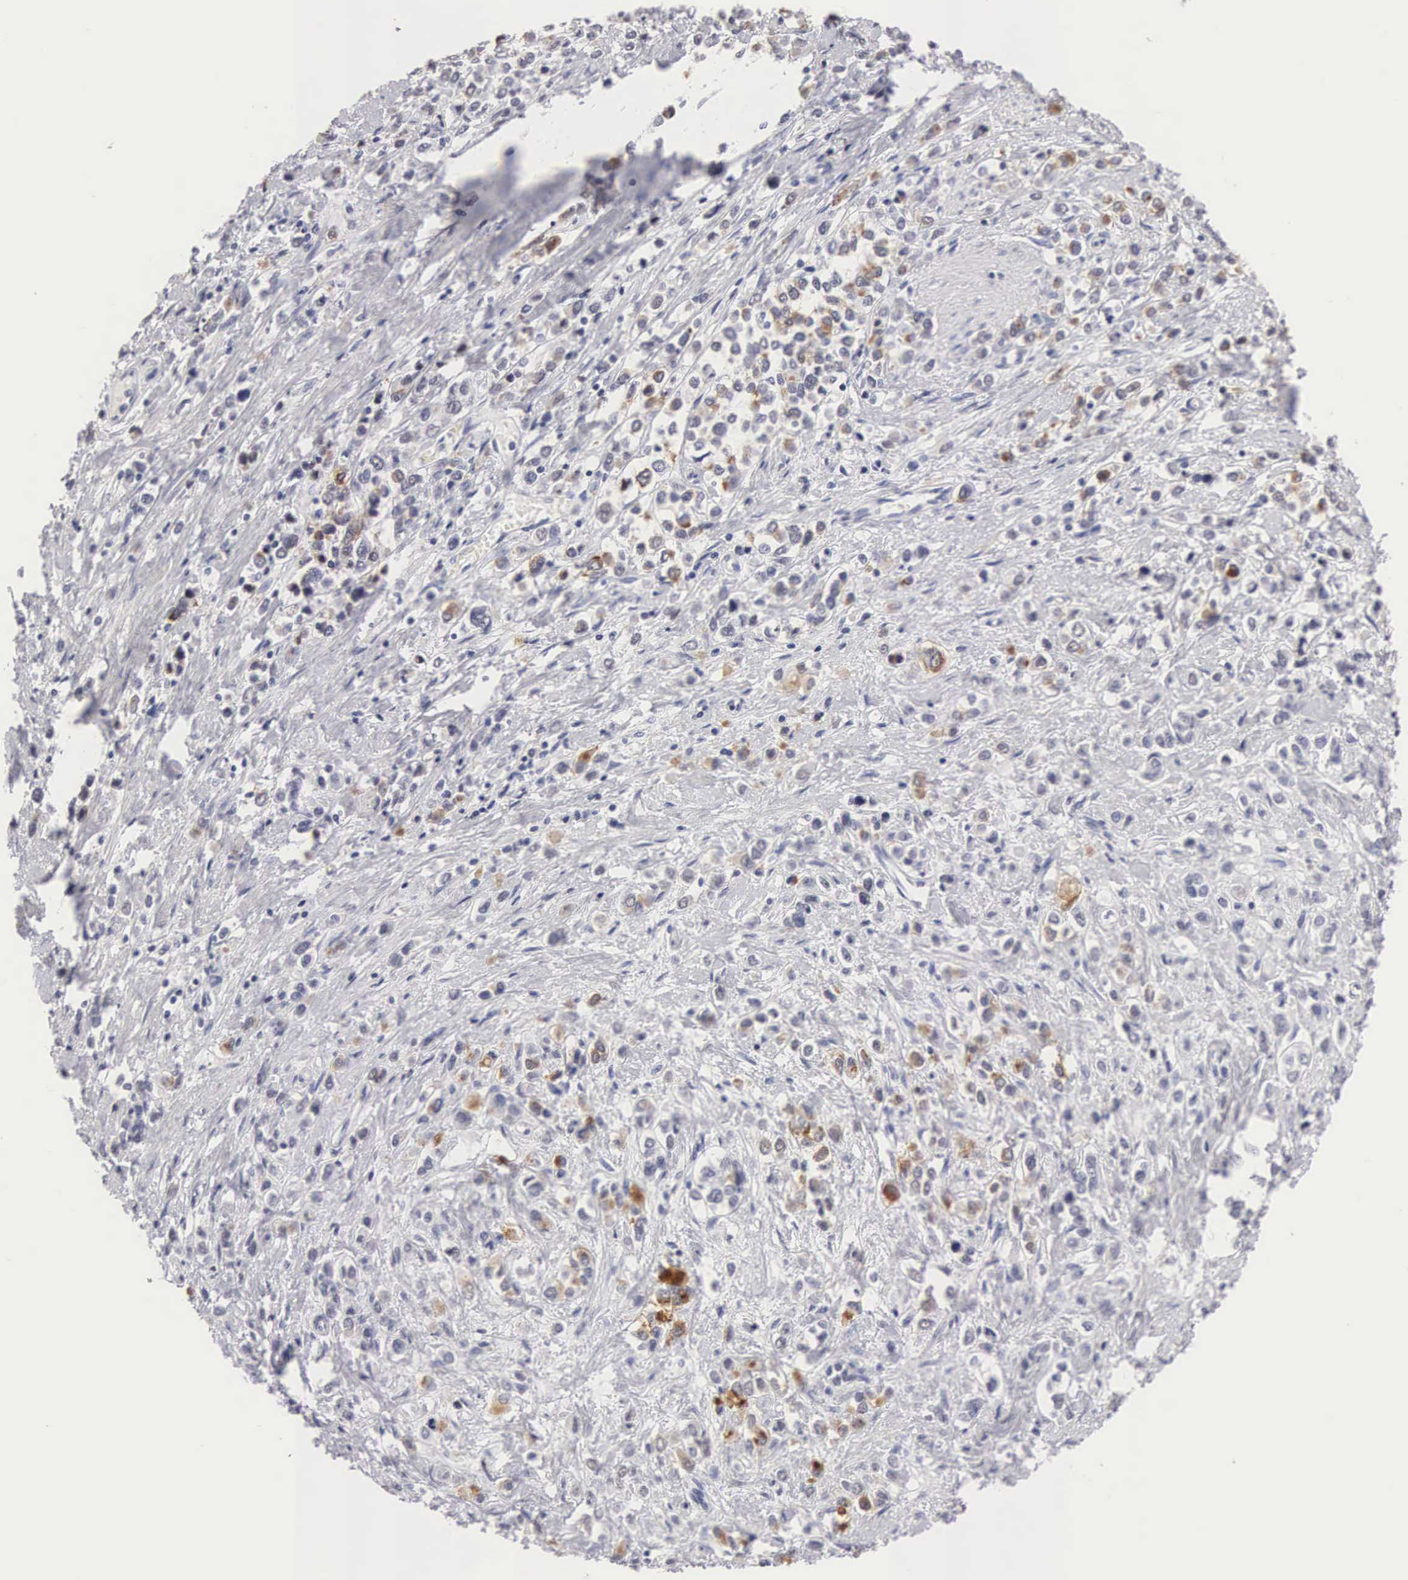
{"staining": {"intensity": "weak", "quantity": "<25%", "location": "nuclear"}, "tissue": "stomach cancer", "cell_type": "Tumor cells", "image_type": "cancer", "snomed": [{"axis": "morphology", "description": "Adenocarcinoma, NOS"}, {"axis": "topography", "description": "Stomach, upper"}], "caption": "Immunohistochemistry (IHC) image of human stomach adenocarcinoma stained for a protein (brown), which demonstrates no positivity in tumor cells. Nuclei are stained in blue.", "gene": "FAM47A", "patient": {"sex": "male", "age": 76}}